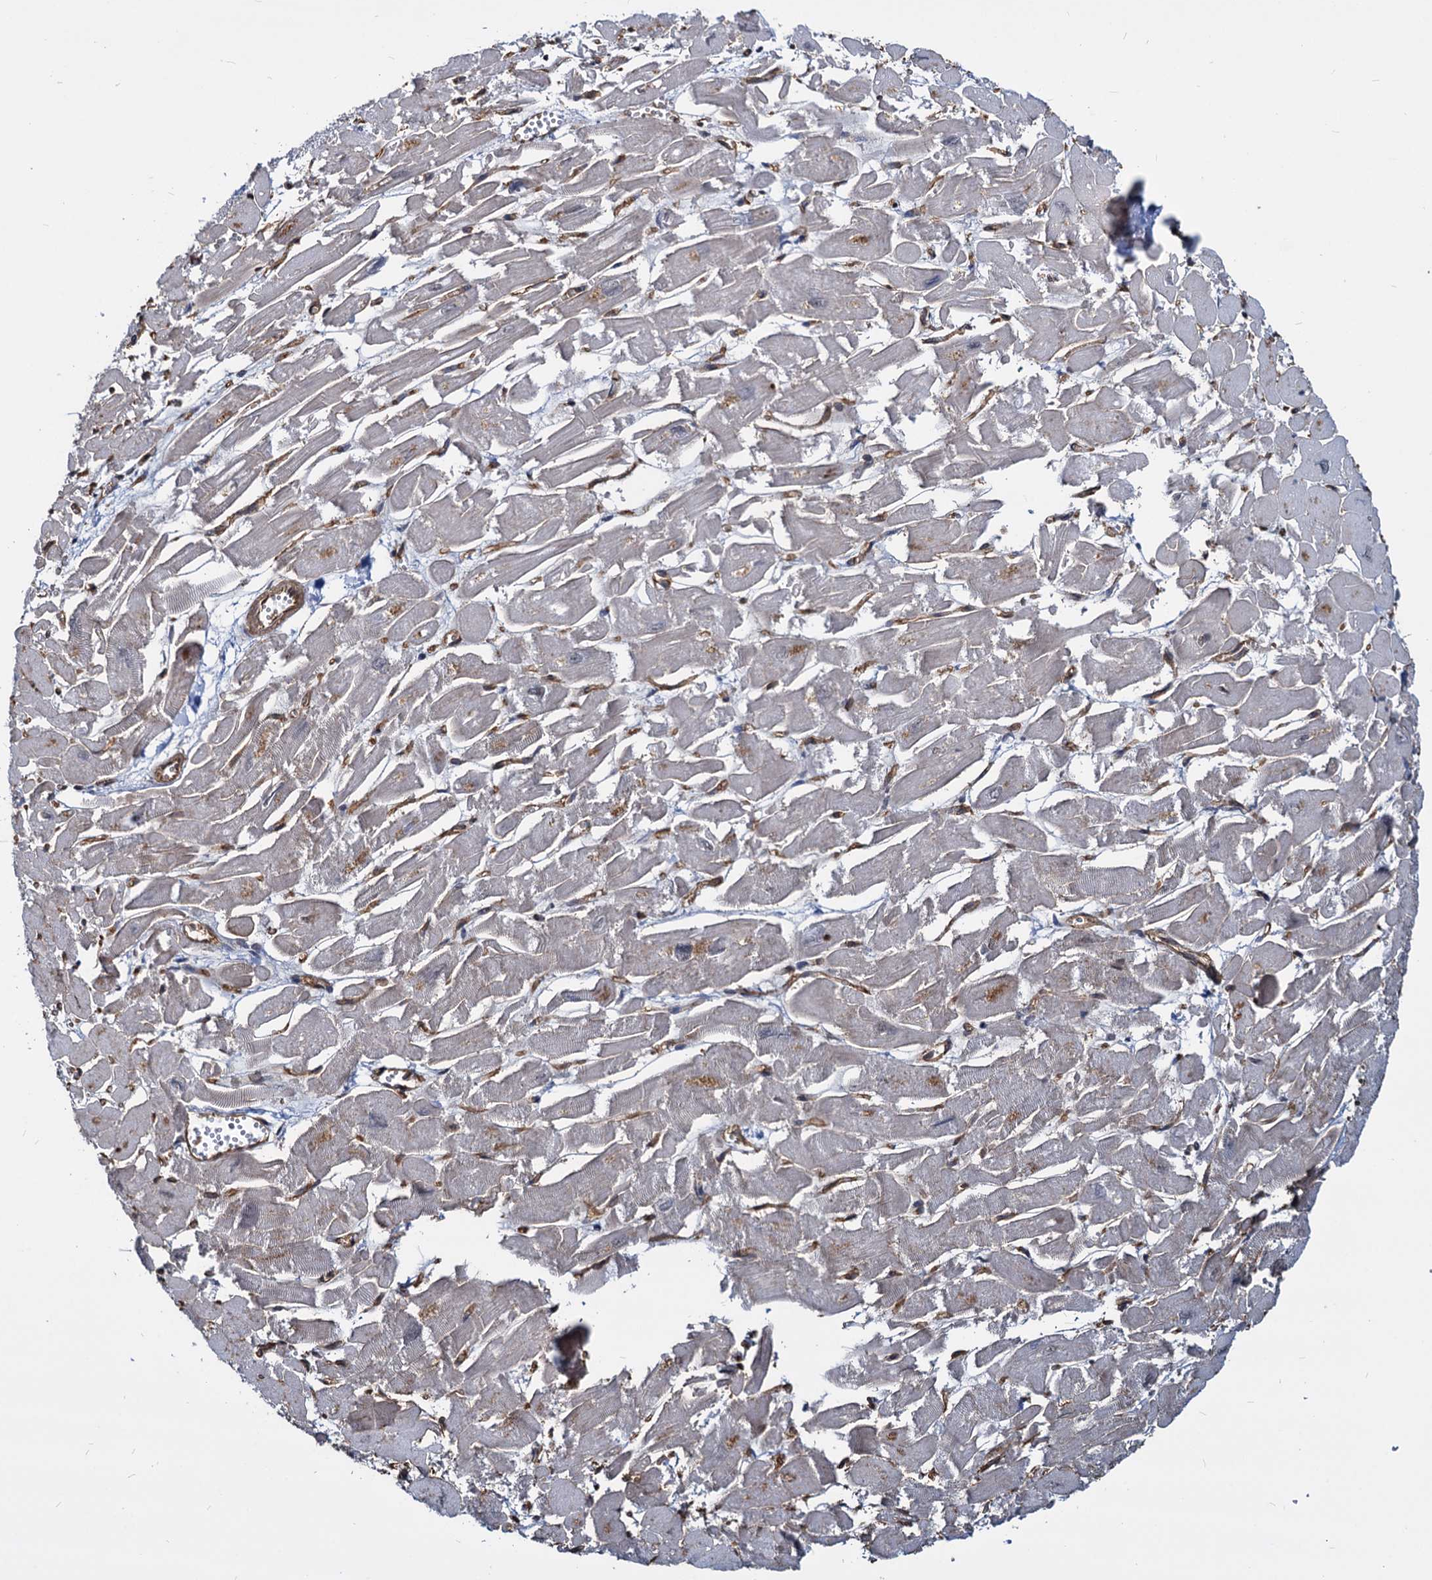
{"staining": {"intensity": "weak", "quantity": "<25%", "location": "cytoplasmic/membranous"}, "tissue": "heart muscle", "cell_type": "Cardiomyocytes", "image_type": "normal", "snomed": [{"axis": "morphology", "description": "Normal tissue, NOS"}, {"axis": "topography", "description": "Heart"}], "caption": "Cardiomyocytes show no significant expression in benign heart muscle.", "gene": "UBLCP1", "patient": {"sex": "male", "age": 54}}